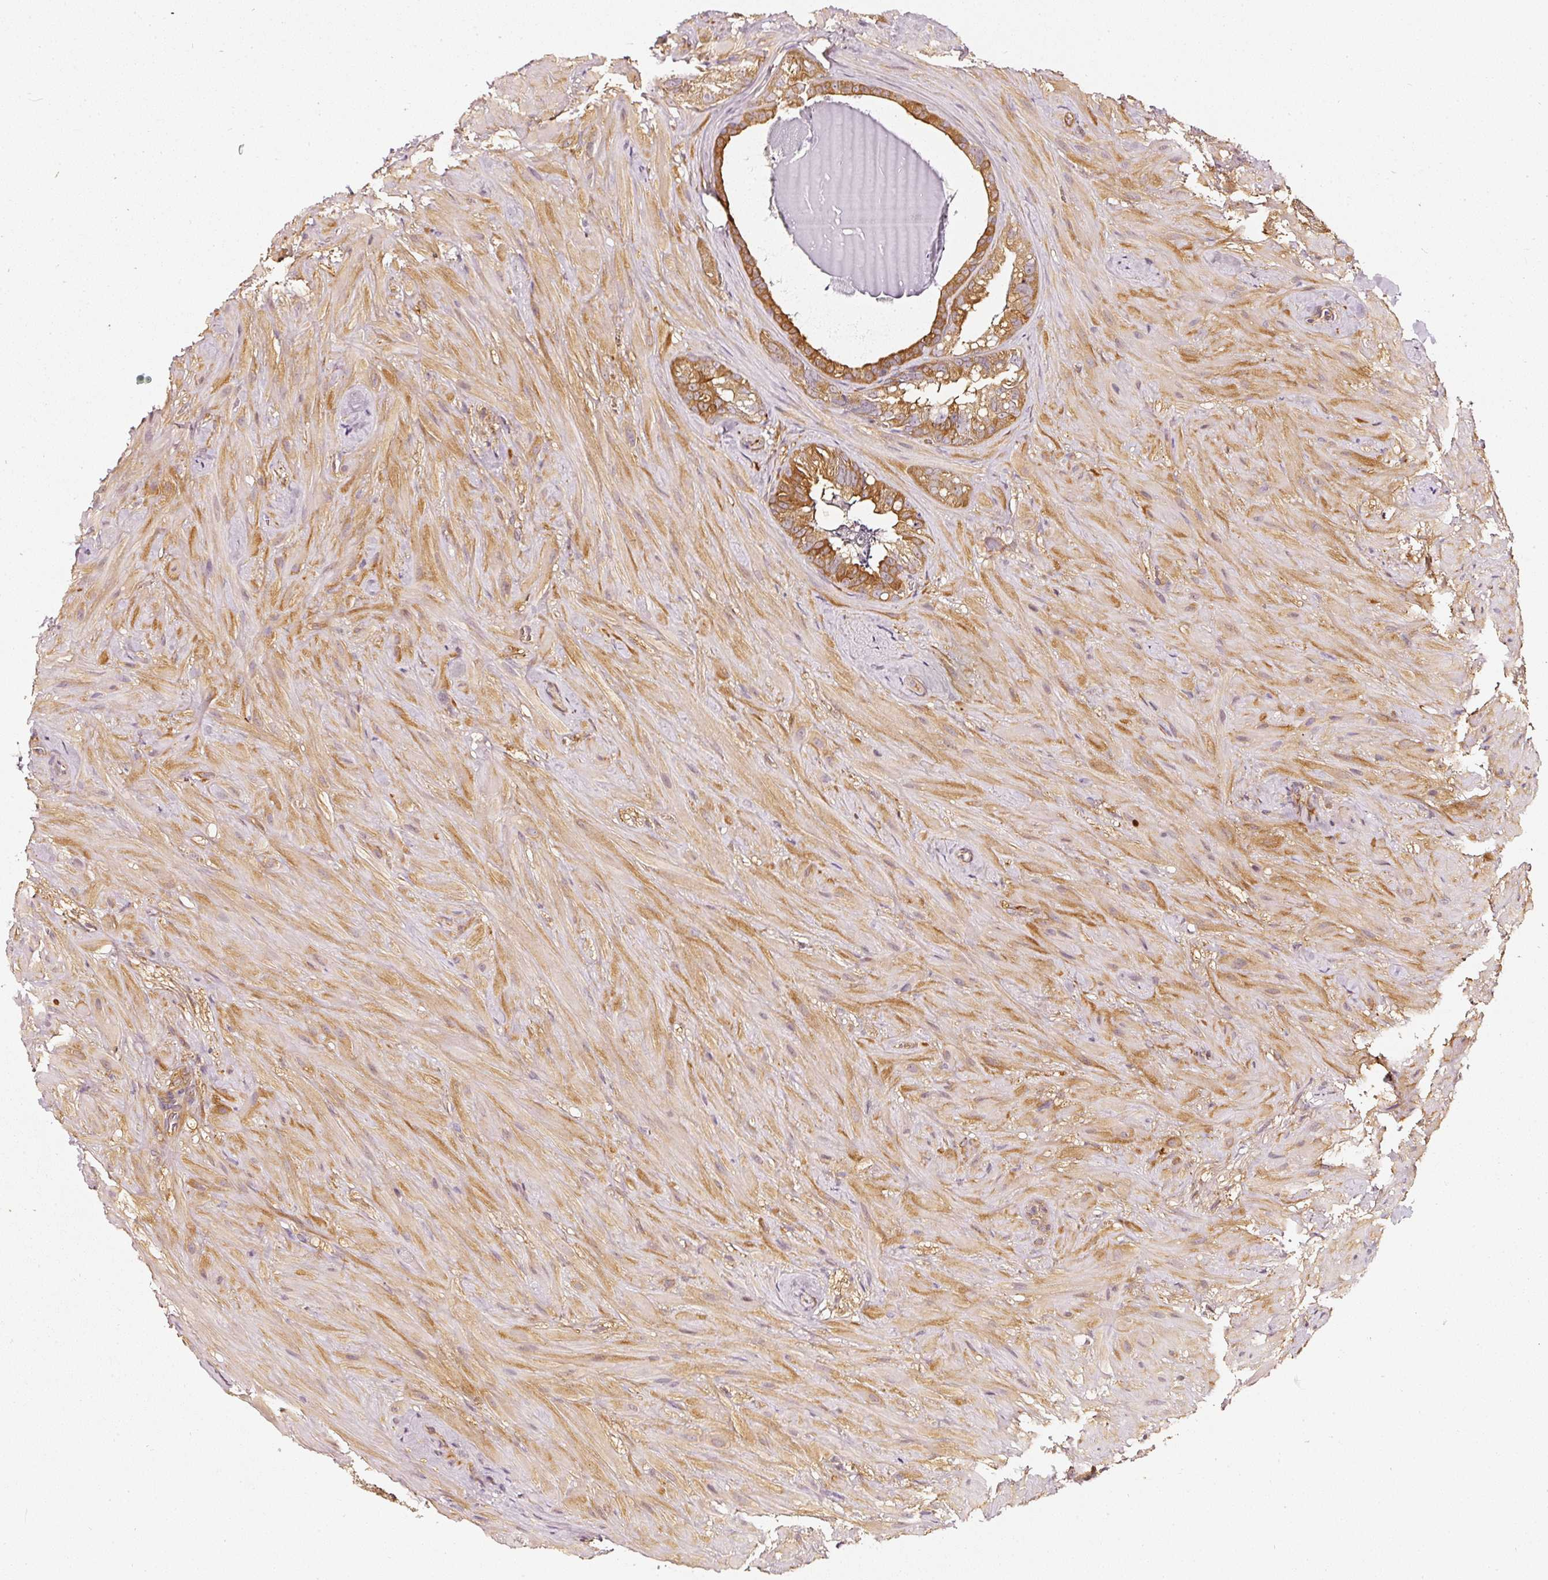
{"staining": {"intensity": "strong", "quantity": ">75%", "location": "cytoplasmic/membranous"}, "tissue": "seminal vesicle", "cell_type": "Glandular cells", "image_type": "normal", "snomed": [{"axis": "morphology", "description": "Normal tissue, NOS"}, {"axis": "topography", "description": "Seminal veicle"}], "caption": "Seminal vesicle stained for a protein shows strong cytoplasmic/membranous positivity in glandular cells. (DAB (3,3'-diaminobenzidine) = brown stain, brightfield microscopy at high magnification).", "gene": "ASMTL", "patient": {"sex": "male", "age": 60}}